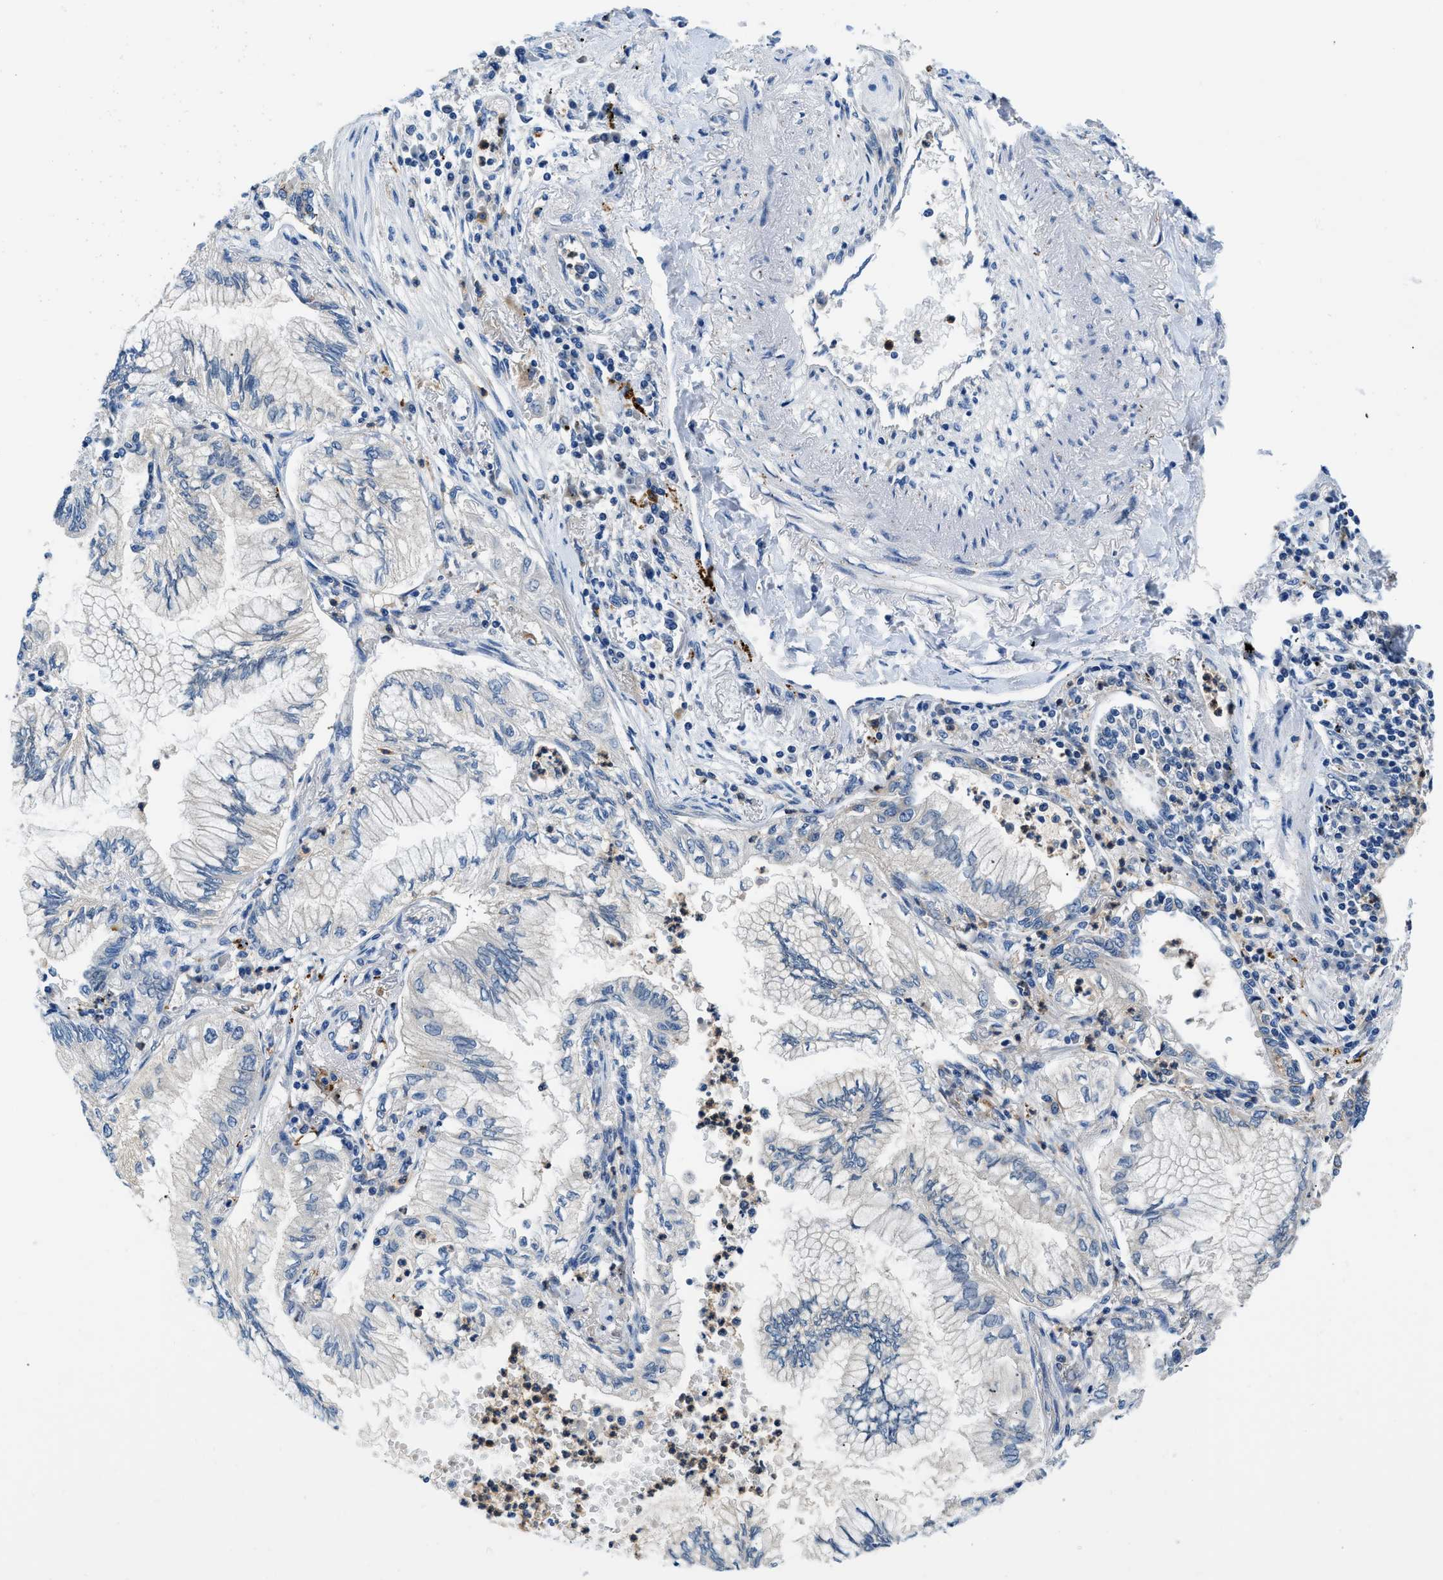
{"staining": {"intensity": "moderate", "quantity": "<25%", "location": "cytoplasmic/membranous"}, "tissue": "lung cancer", "cell_type": "Tumor cells", "image_type": "cancer", "snomed": [{"axis": "morphology", "description": "Normal tissue, NOS"}, {"axis": "morphology", "description": "Adenocarcinoma, NOS"}, {"axis": "topography", "description": "Bronchus"}, {"axis": "topography", "description": "Lung"}], "caption": "IHC histopathology image of human lung adenocarcinoma stained for a protein (brown), which shows low levels of moderate cytoplasmic/membranous staining in approximately <25% of tumor cells.", "gene": "ADGRE3", "patient": {"sex": "female", "age": 70}}